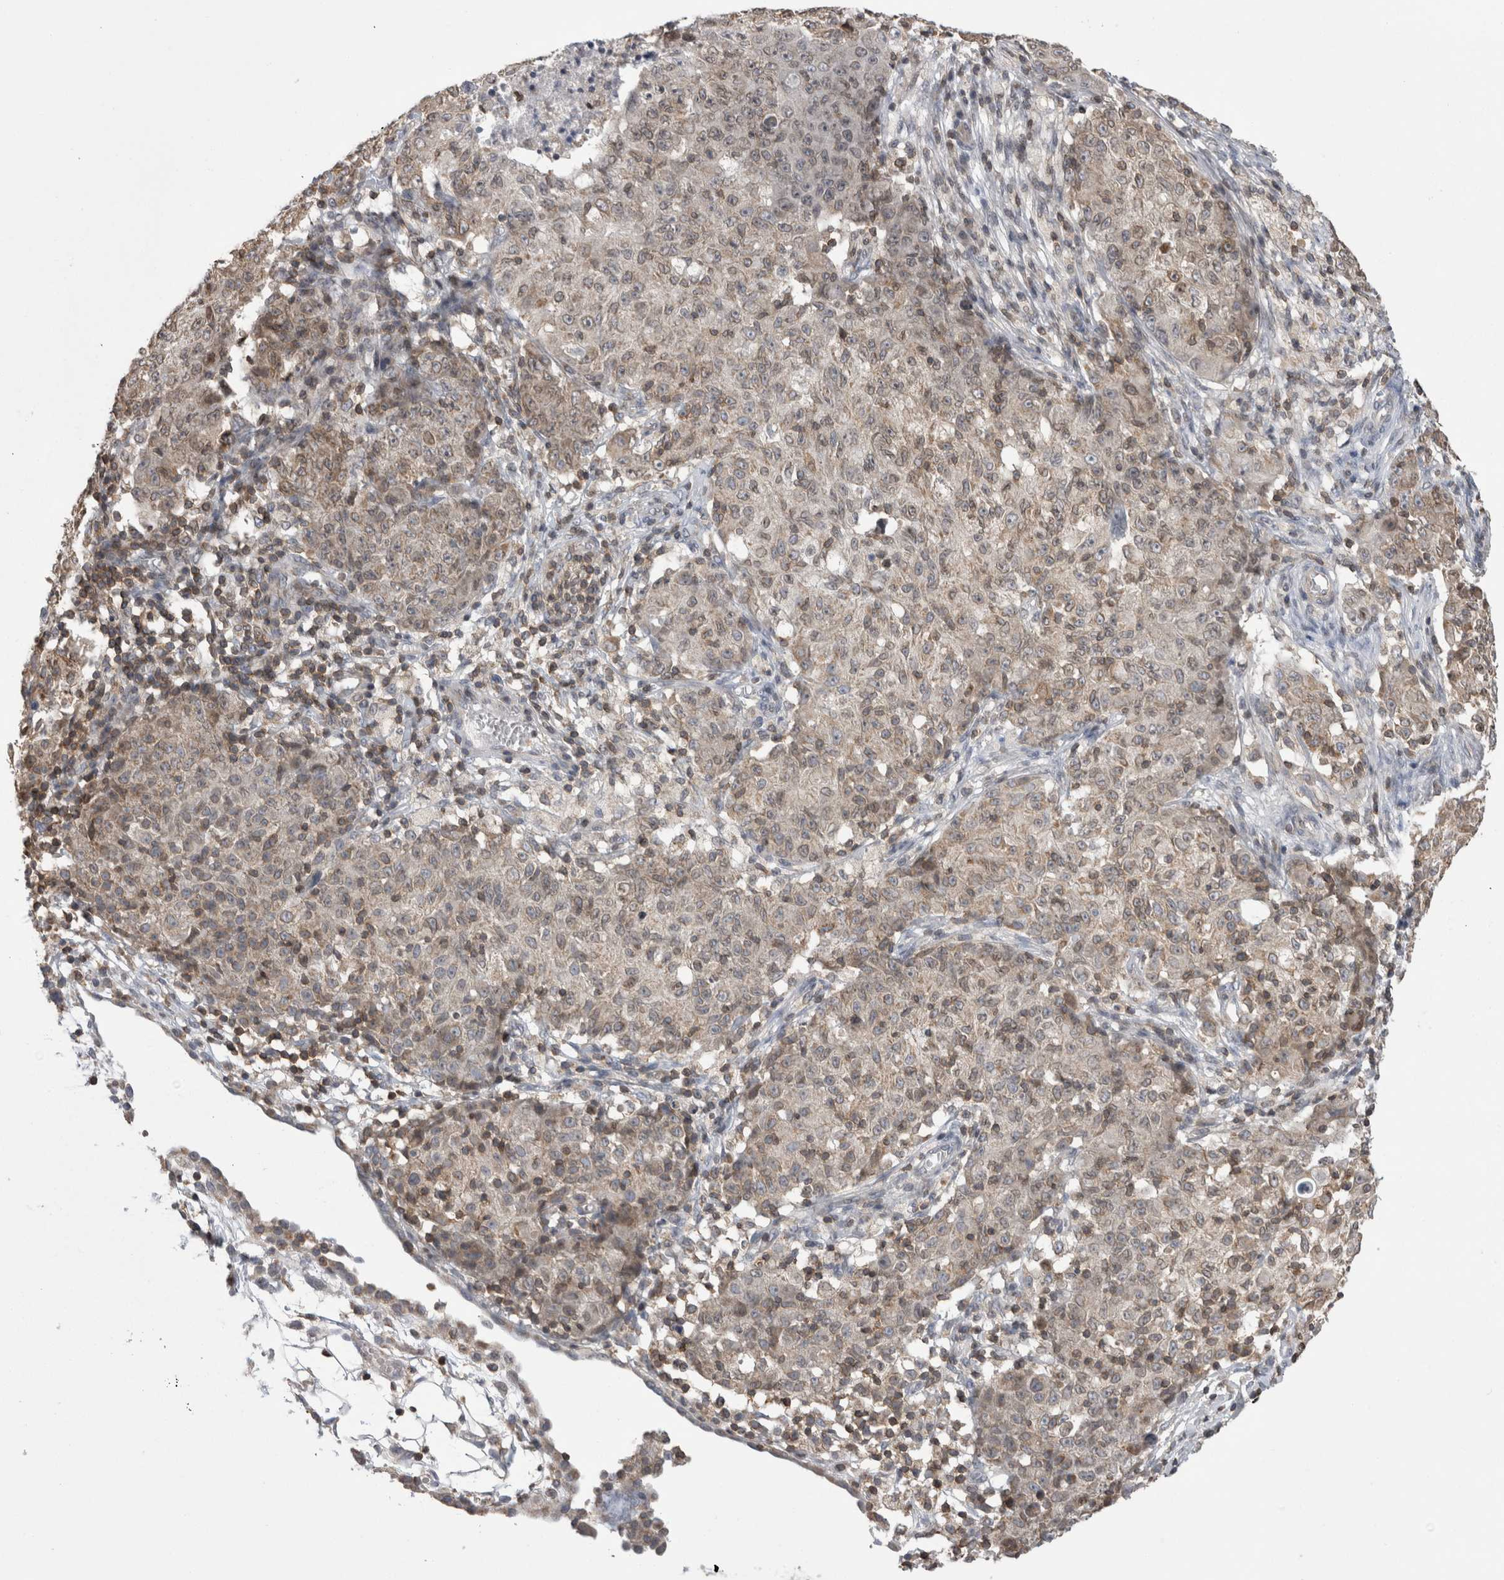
{"staining": {"intensity": "weak", "quantity": "<25%", "location": "cytoplasmic/membranous,nuclear"}, "tissue": "ovarian cancer", "cell_type": "Tumor cells", "image_type": "cancer", "snomed": [{"axis": "morphology", "description": "Carcinoma, endometroid"}, {"axis": "topography", "description": "Ovary"}], "caption": "A histopathology image of ovarian cancer stained for a protein reveals no brown staining in tumor cells. The staining was performed using DAB (3,3'-diaminobenzidine) to visualize the protein expression in brown, while the nuclei were stained in blue with hematoxylin (Magnification: 20x).", "gene": "DARS2", "patient": {"sex": "female", "age": 42}}